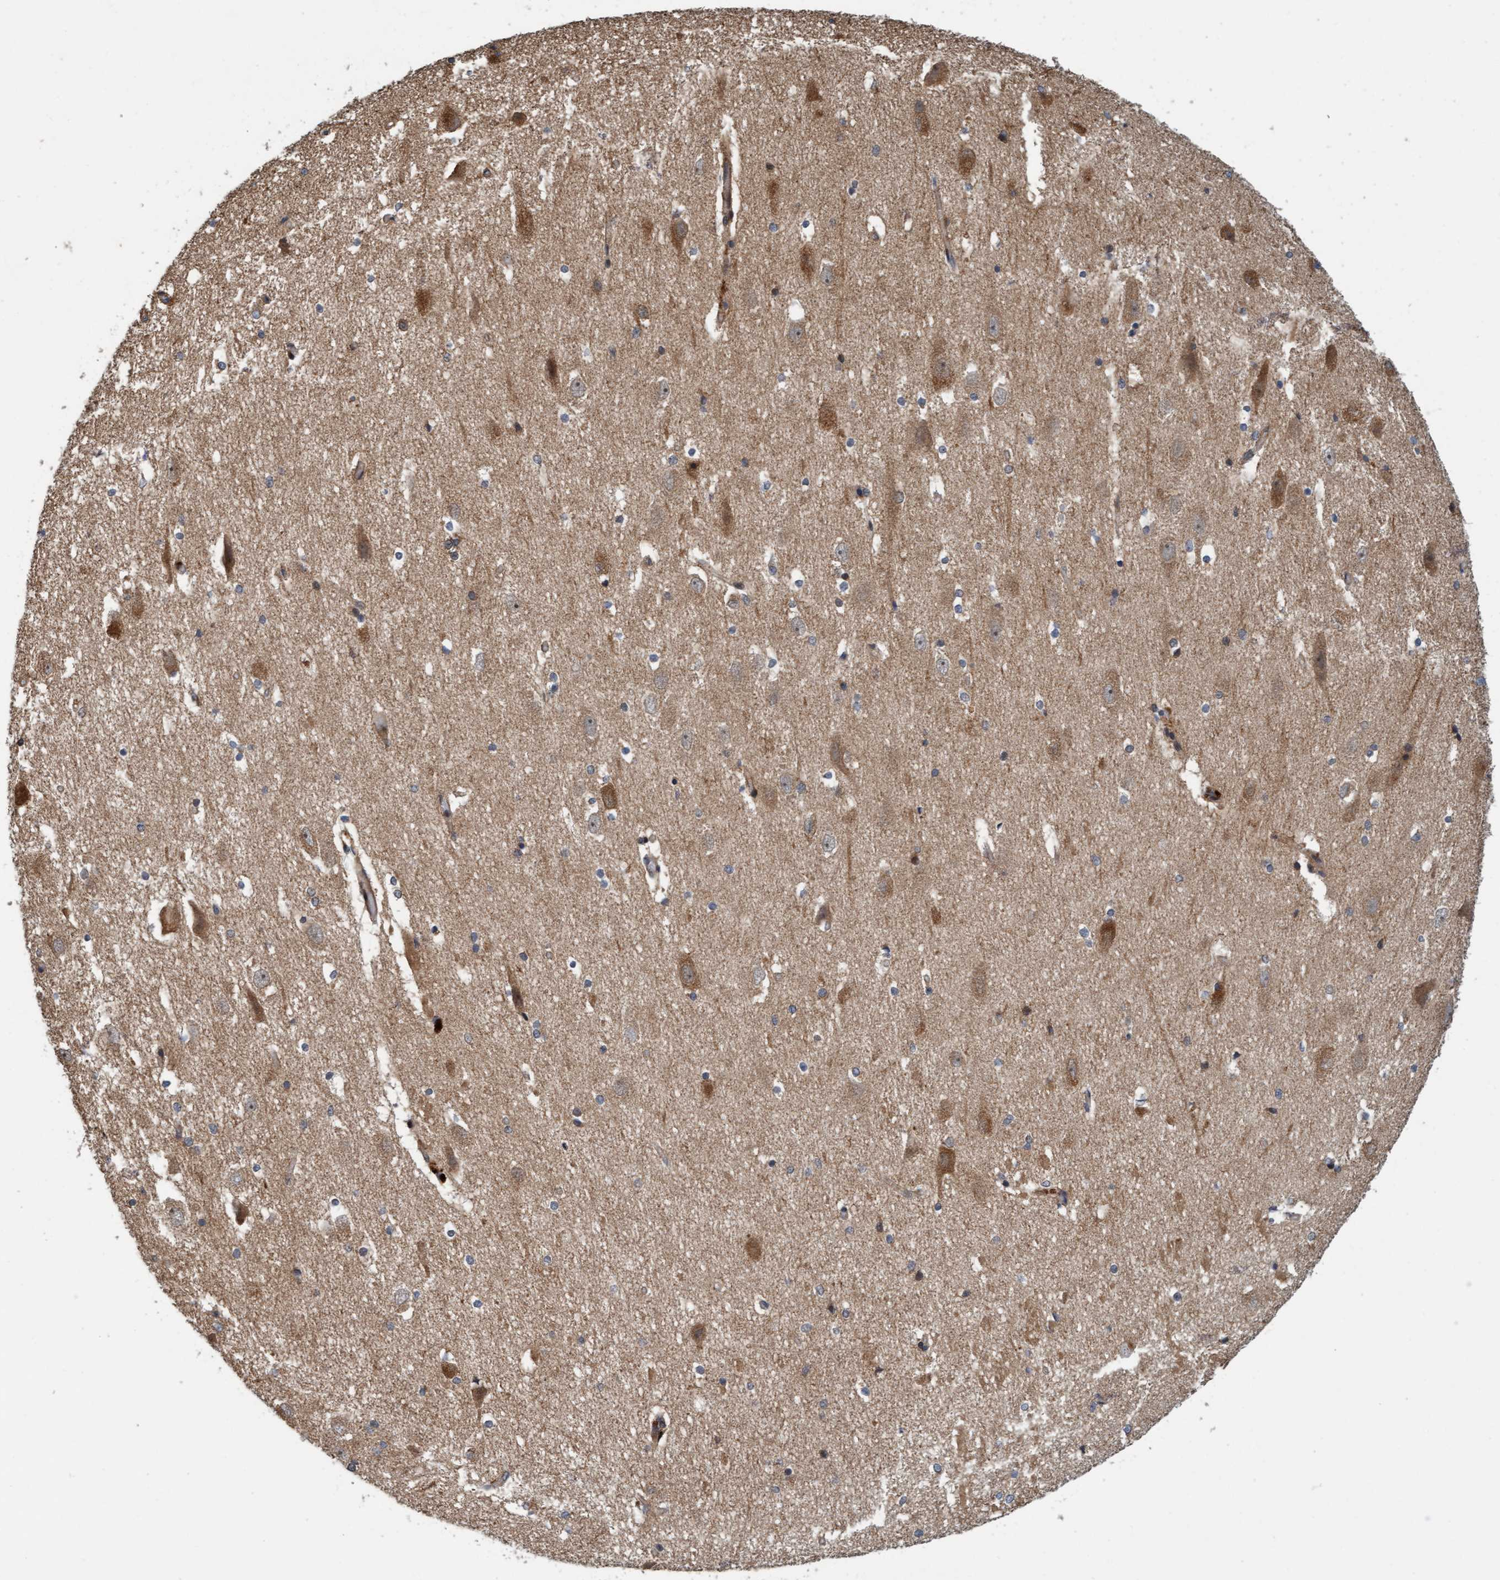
{"staining": {"intensity": "weak", "quantity": ">75%", "location": "cytoplasmic/membranous"}, "tissue": "hippocampus", "cell_type": "Glial cells", "image_type": "normal", "snomed": [{"axis": "morphology", "description": "Normal tissue, NOS"}, {"axis": "topography", "description": "Hippocampus"}], "caption": "Hippocampus stained with immunohistochemistry shows weak cytoplasmic/membranous positivity in approximately >75% of glial cells.", "gene": "MLXIP", "patient": {"sex": "female", "age": 19}}